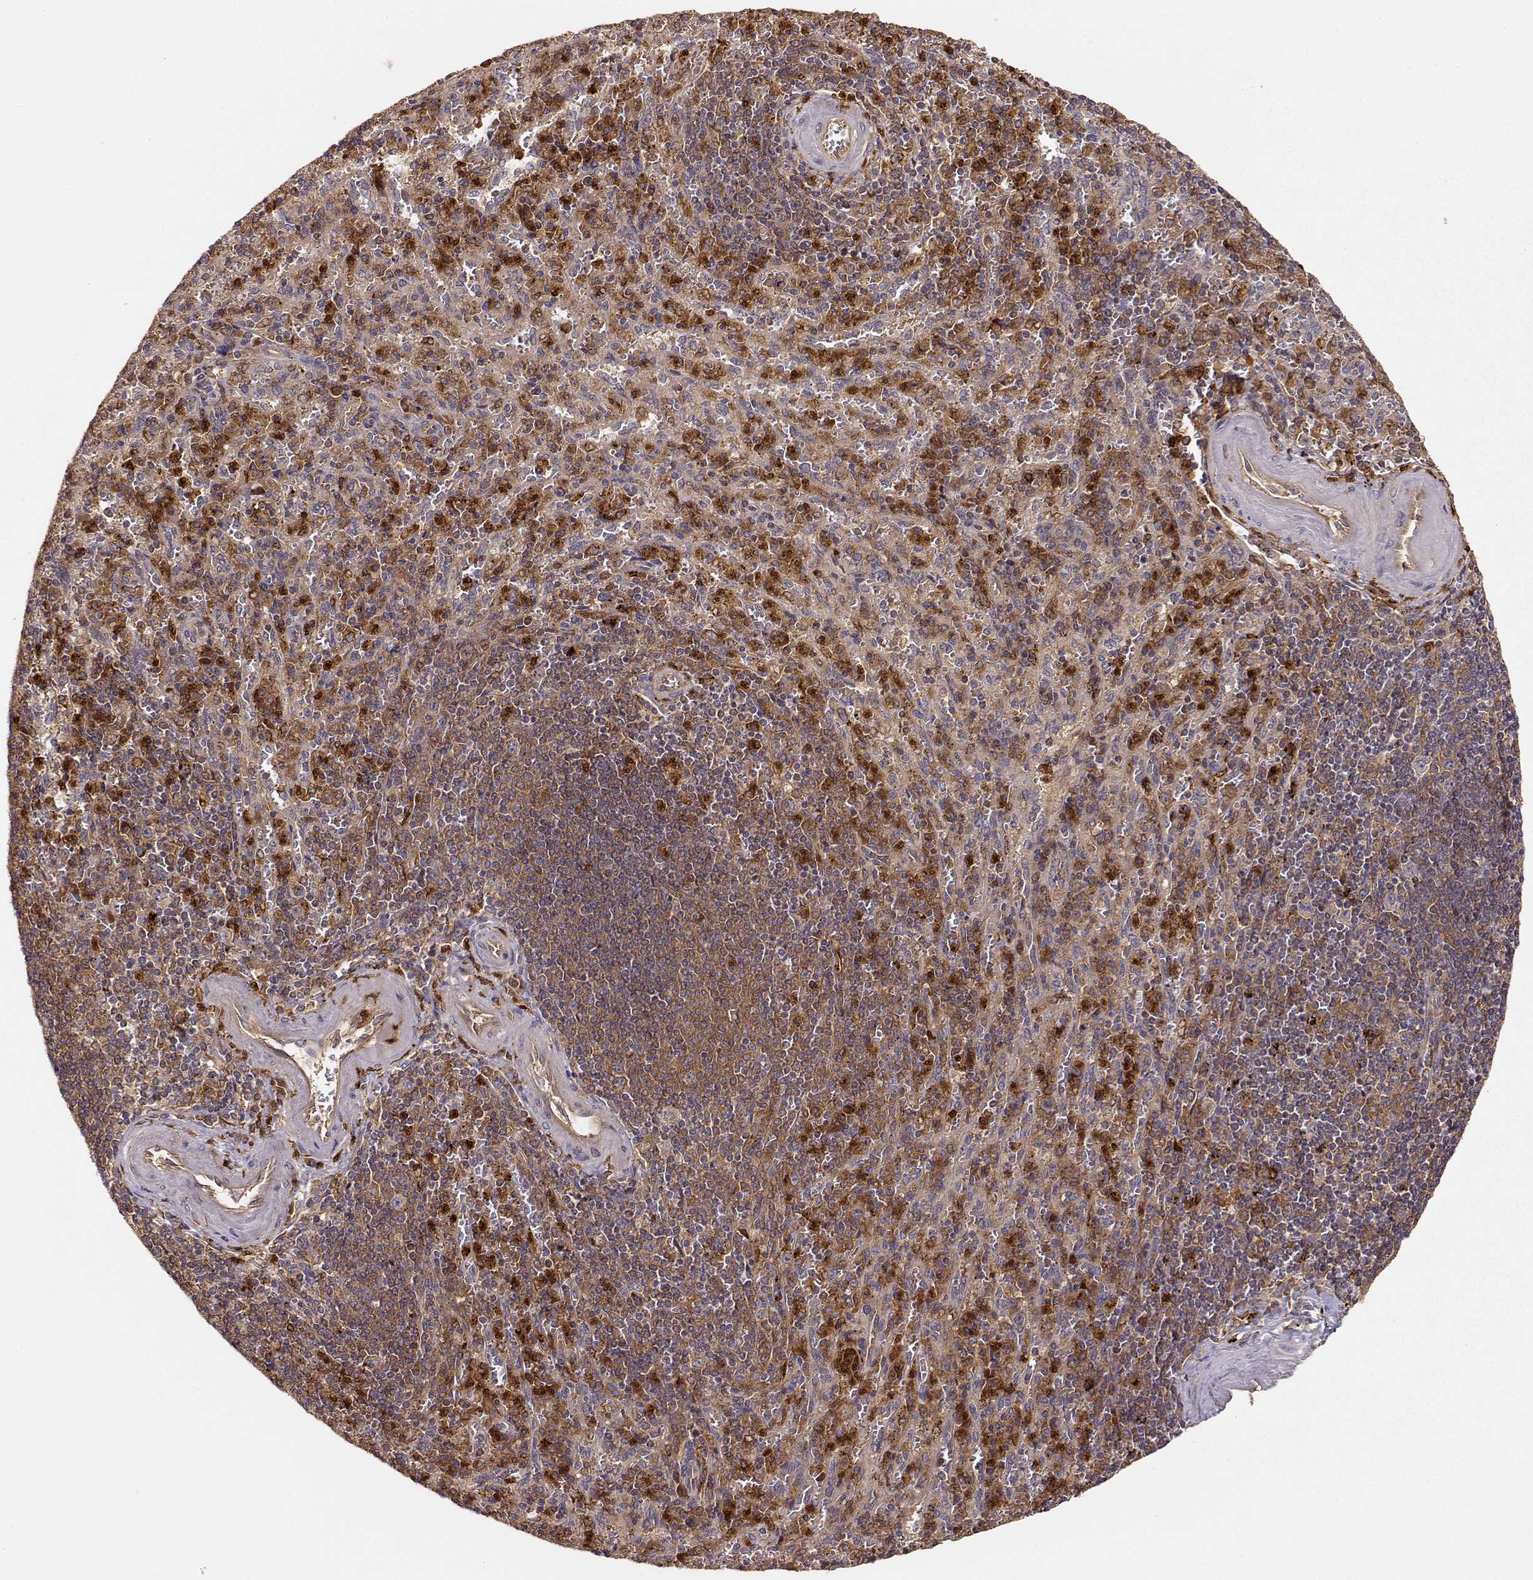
{"staining": {"intensity": "strong", "quantity": "<25%", "location": "cytoplasmic/membranous"}, "tissue": "spleen", "cell_type": "Cells in red pulp", "image_type": "normal", "snomed": [{"axis": "morphology", "description": "Normal tissue, NOS"}, {"axis": "topography", "description": "Spleen"}], "caption": "Cells in red pulp exhibit medium levels of strong cytoplasmic/membranous staining in about <25% of cells in unremarkable human spleen.", "gene": "ARHGEF2", "patient": {"sex": "male", "age": 57}}